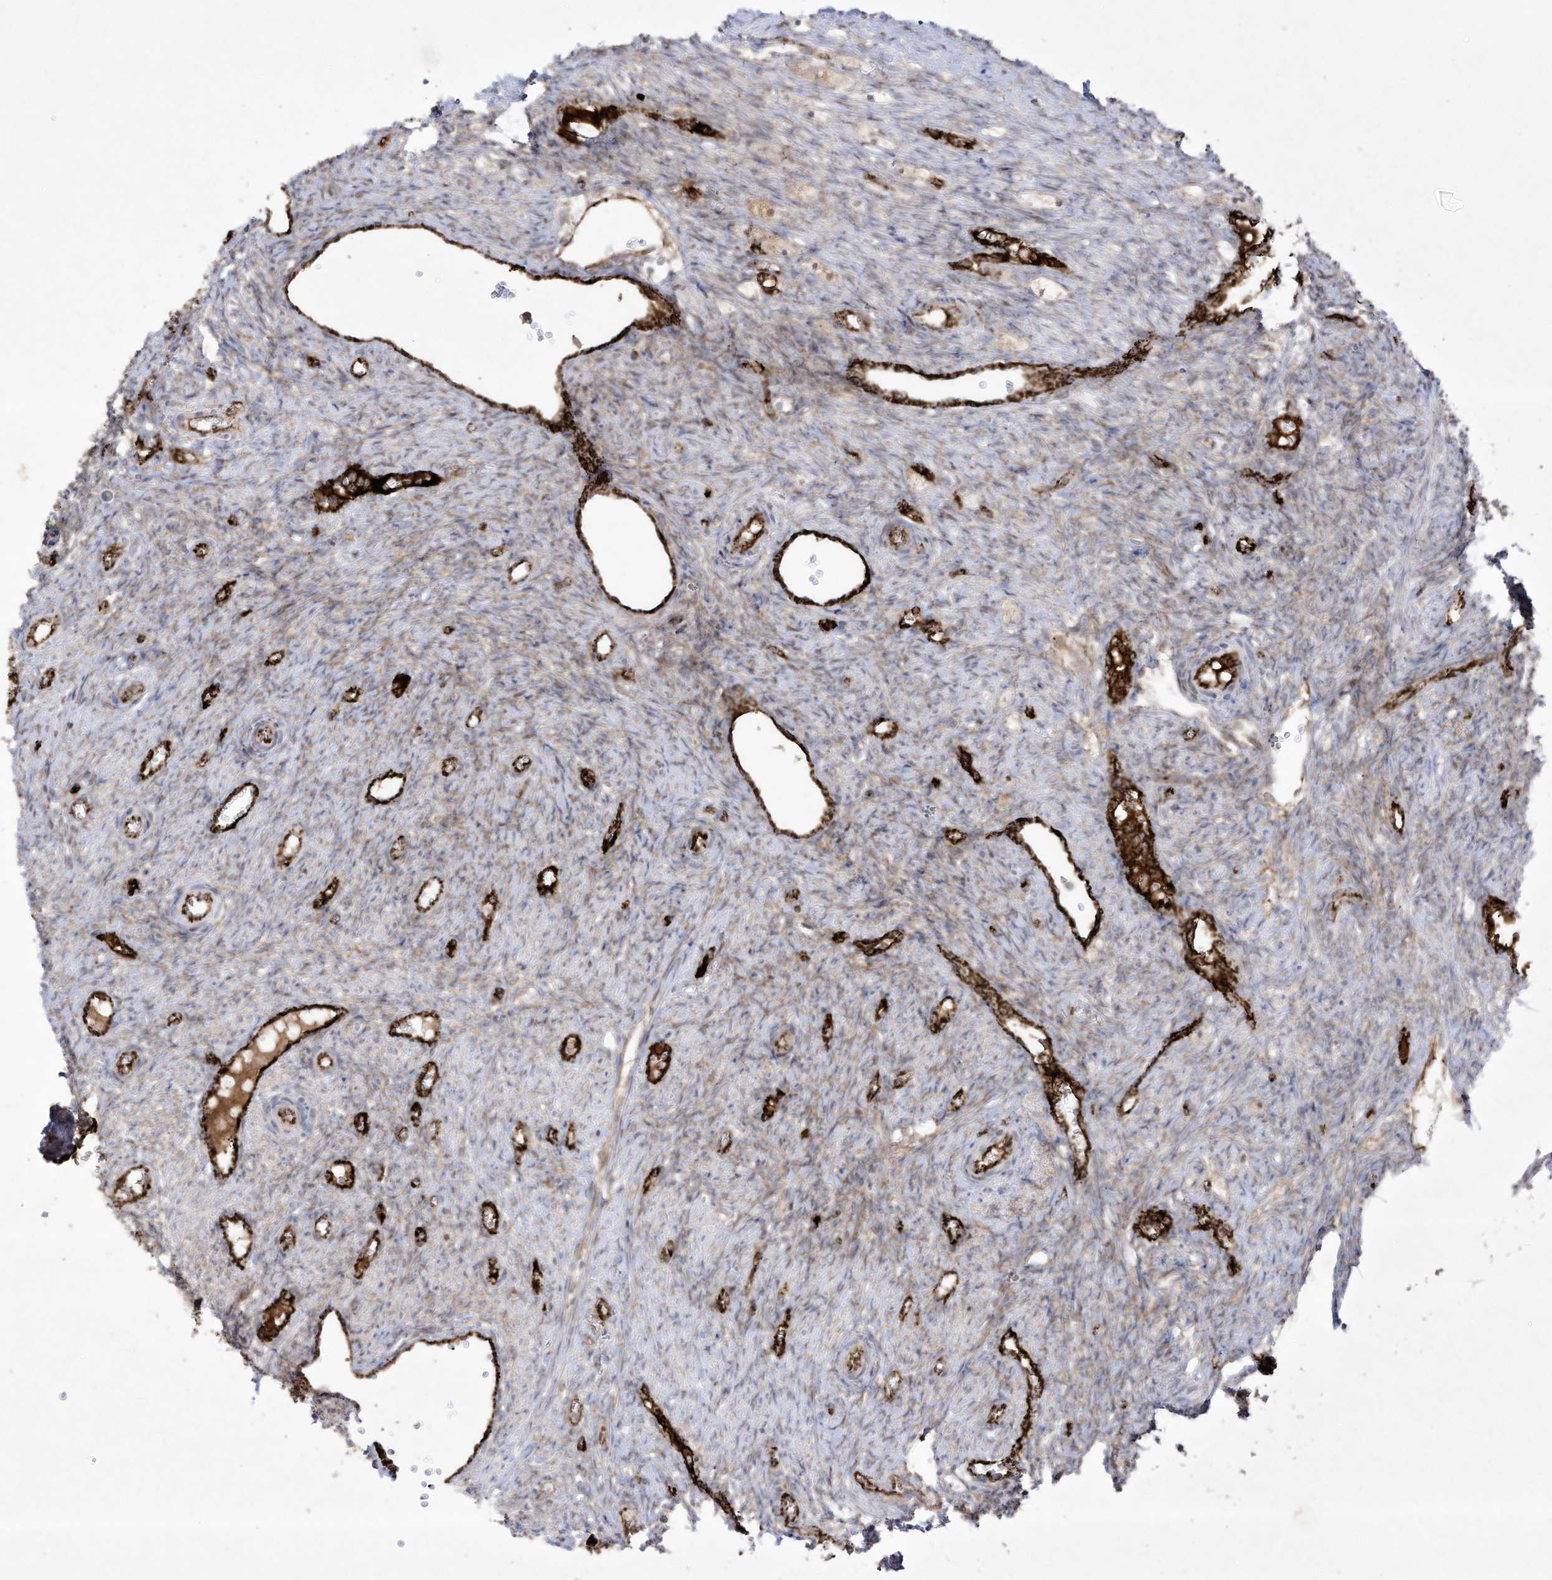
{"staining": {"intensity": "moderate", "quantity": "<25%", "location": "cytoplasmic/membranous"}, "tissue": "ovary", "cell_type": "Ovarian stroma cells", "image_type": "normal", "snomed": [{"axis": "morphology", "description": "Normal tissue, NOS"}, {"axis": "topography", "description": "Ovary"}], "caption": "Brown immunohistochemical staining in benign ovary displays moderate cytoplasmic/membranous expression in approximately <25% of ovarian stroma cells.", "gene": "ZGRF1", "patient": {"sex": "female", "age": 41}}